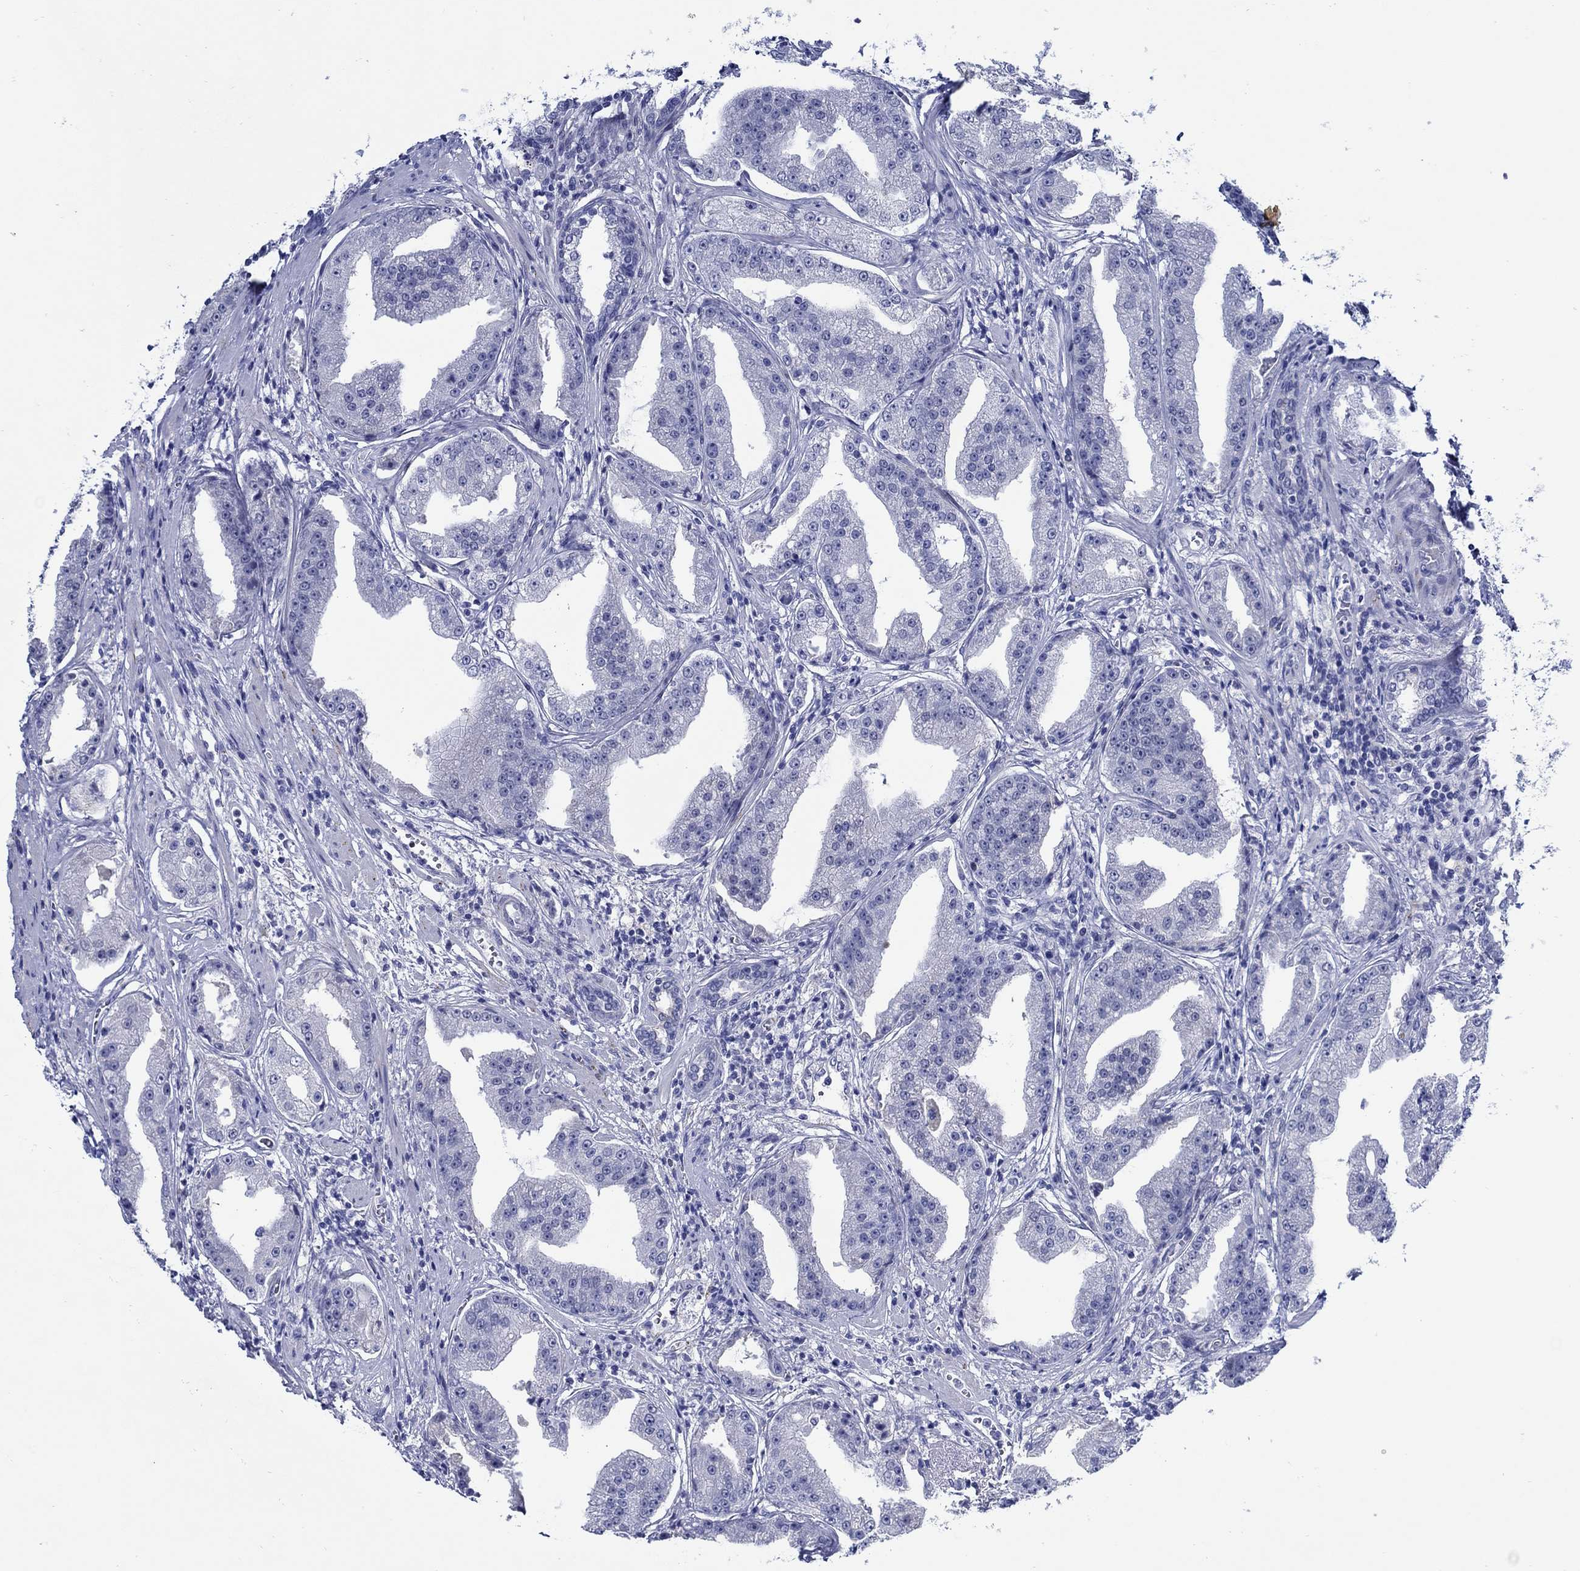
{"staining": {"intensity": "negative", "quantity": "none", "location": "none"}, "tissue": "prostate cancer", "cell_type": "Tumor cells", "image_type": "cancer", "snomed": [{"axis": "morphology", "description": "Adenocarcinoma, Low grade"}, {"axis": "topography", "description": "Prostate"}], "caption": "Image shows no significant protein positivity in tumor cells of prostate cancer (adenocarcinoma (low-grade)).", "gene": "MC2R", "patient": {"sex": "male", "age": 62}}